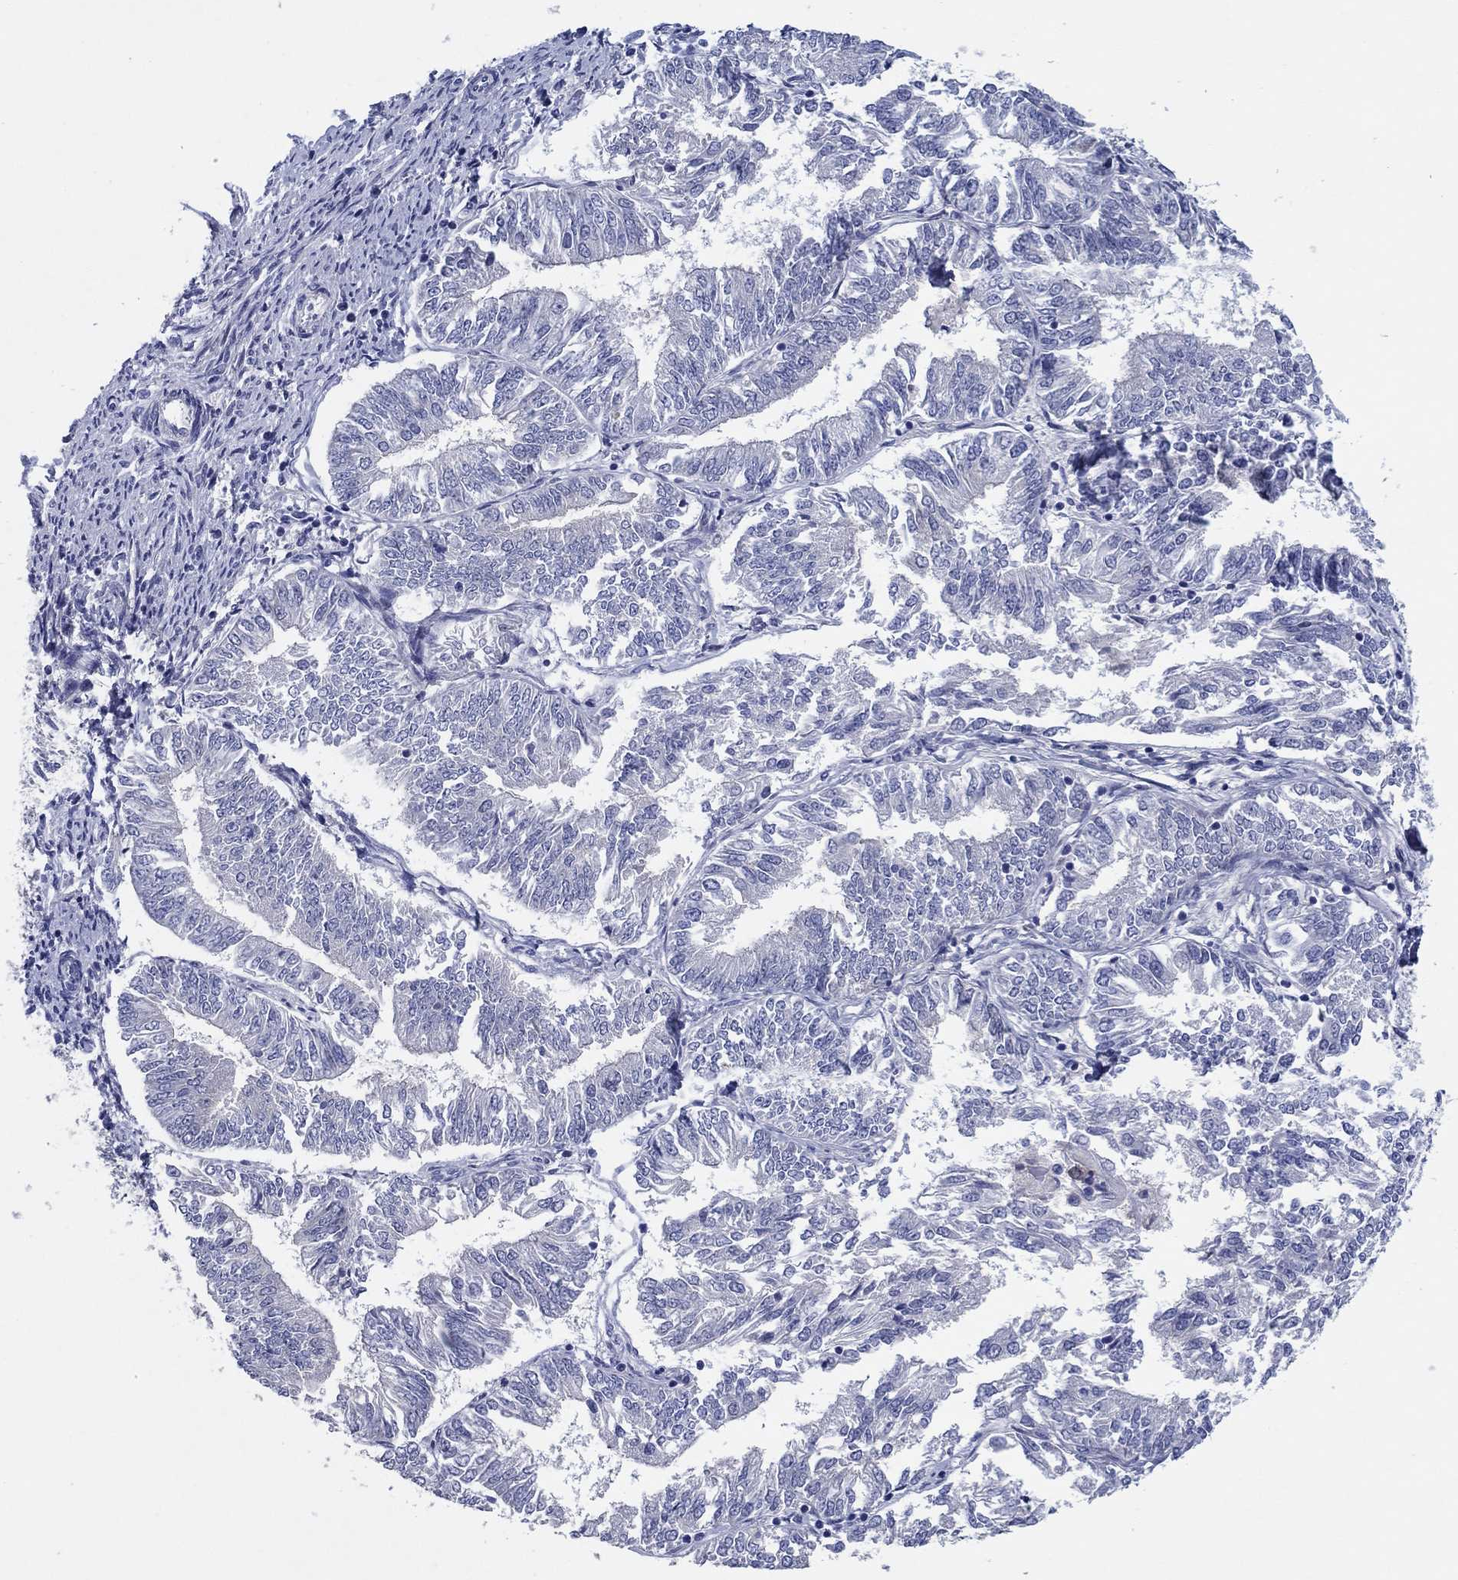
{"staining": {"intensity": "negative", "quantity": "none", "location": "none"}, "tissue": "endometrial cancer", "cell_type": "Tumor cells", "image_type": "cancer", "snomed": [{"axis": "morphology", "description": "Adenocarcinoma, NOS"}, {"axis": "topography", "description": "Endometrium"}], "caption": "Tumor cells show no significant positivity in endometrial adenocarcinoma.", "gene": "HDC", "patient": {"sex": "female", "age": 58}}